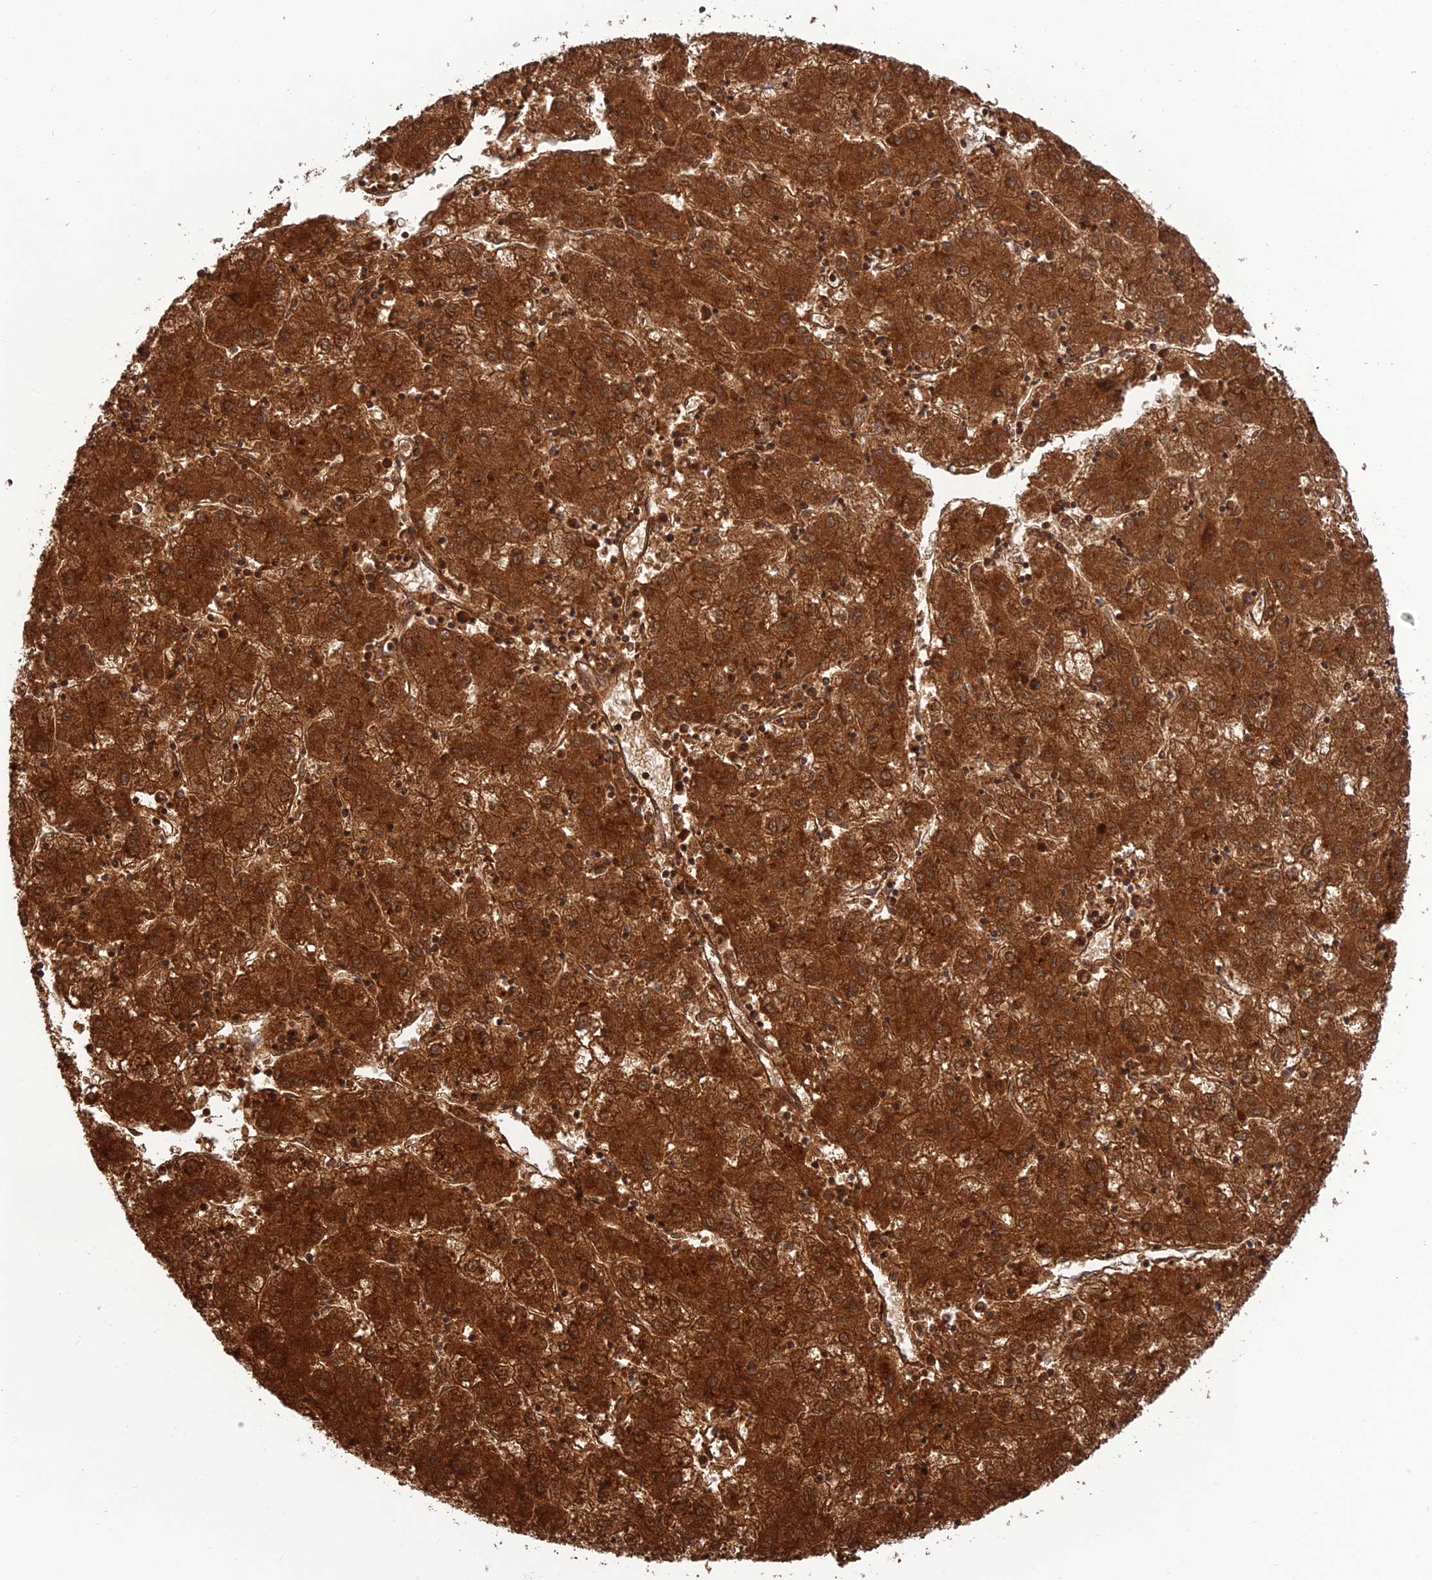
{"staining": {"intensity": "strong", "quantity": ">75%", "location": "cytoplasmic/membranous"}, "tissue": "liver cancer", "cell_type": "Tumor cells", "image_type": "cancer", "snomed": [{"axis": "morphology", "description": "Carcinoma, Hepatocellular, NOS"}, {"axis": "topography", "description": "Liver"}], "caption": "This photomicrograph displays immunohistochemistry staining of human hepatocellular carcinoma (liver), with high strong cytoplasmic/membranous expression in about >75% of tumor cells.", "gene": "PIMREG", "patient": {"sex": "male", "age": 72}}